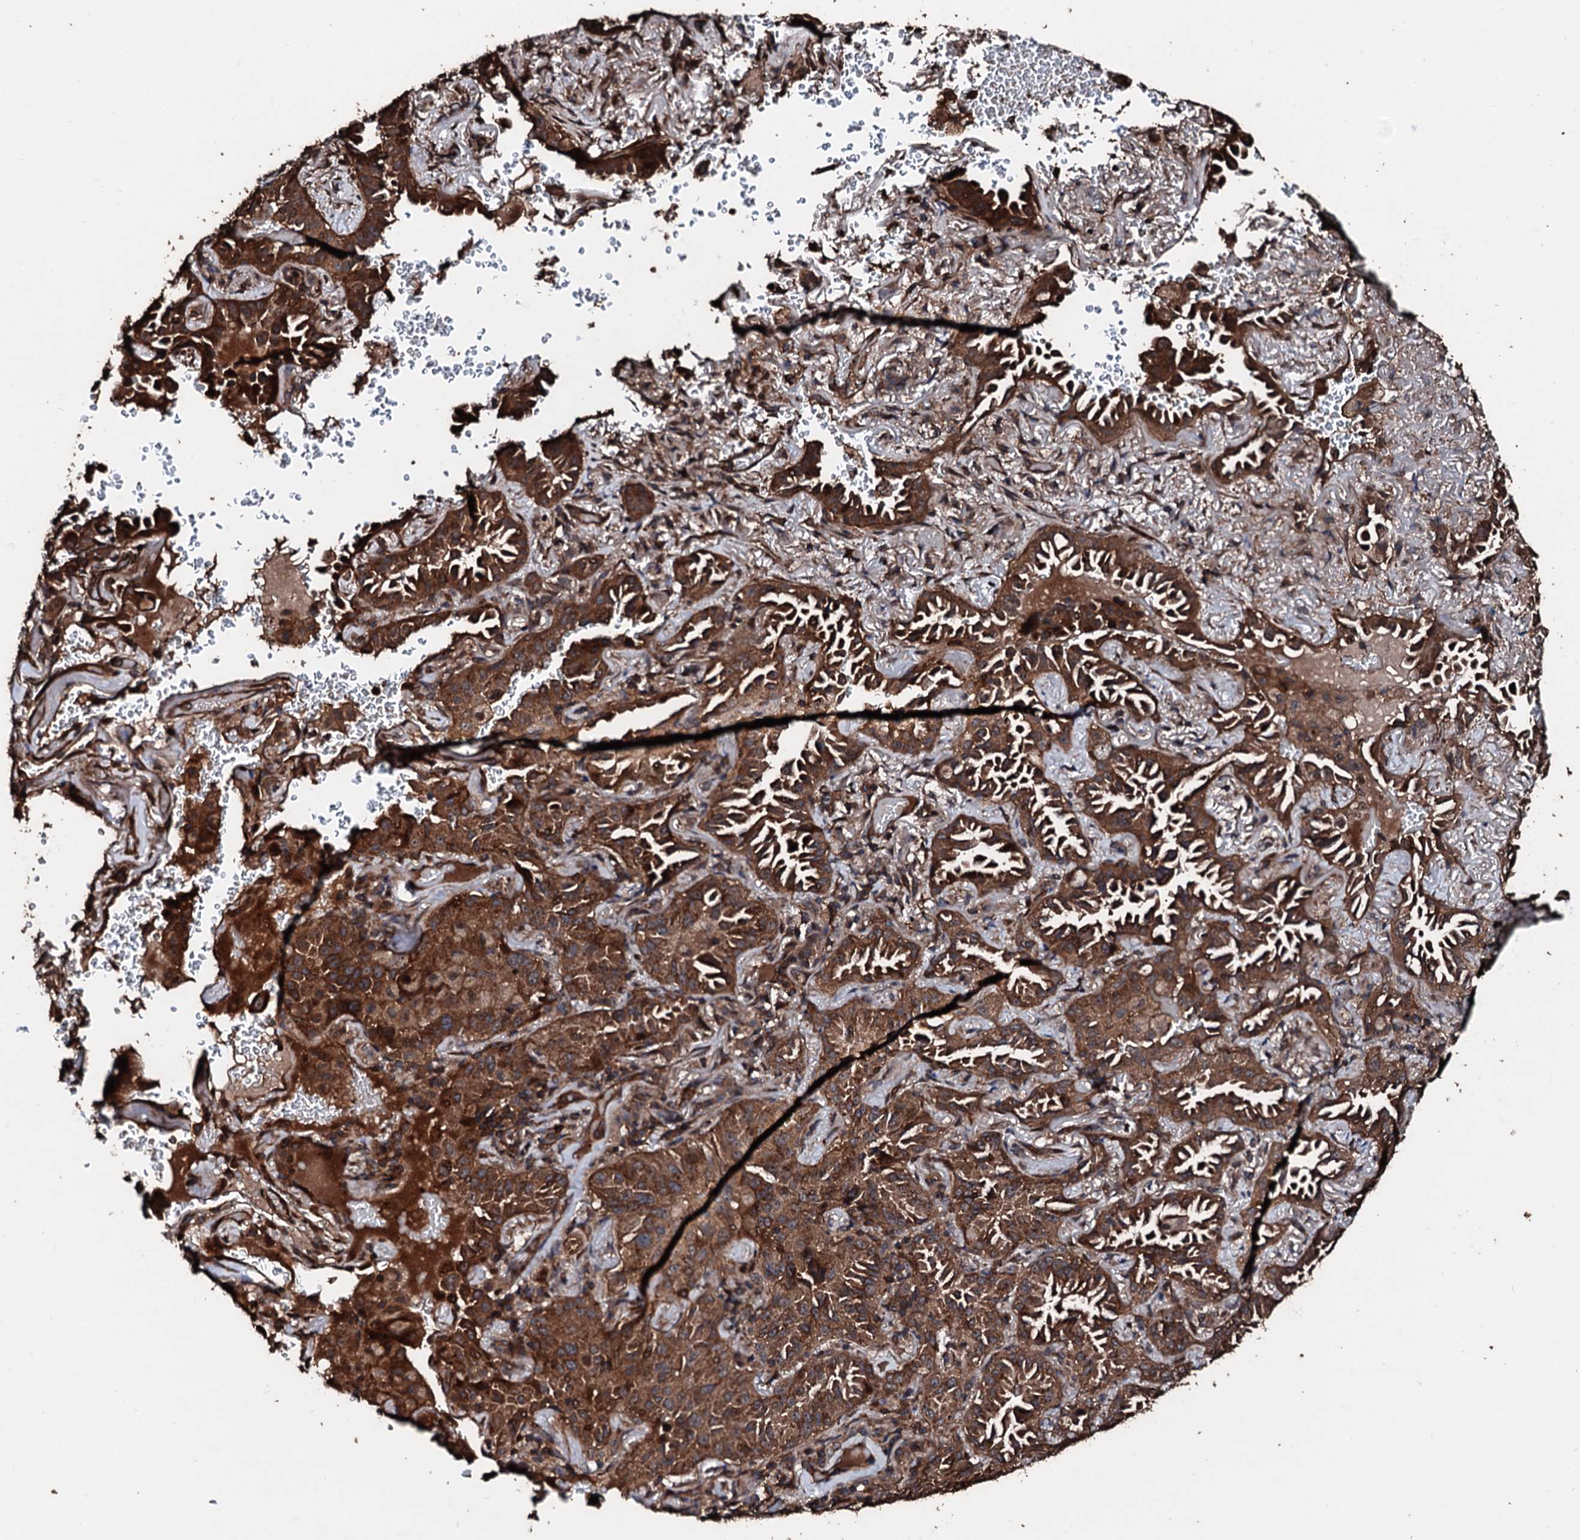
{"staining": {"intensity": "strong", "quantity": ">75%", "location": "cytoplasmic/membranous"}, "tissue": "lung cancer", "cell_type": "Tumor cells", "image_type": "cancer", "snomed": [{"axis": "morphology", "description": "Adenocarcinoma, NOS"}, {"axis": "topography", "description": "Lung"}], "caption": "This image demonstrates immunohistochemistry (IHC) staining of human lung adenocarcinoma, with high strong cytoplasmic/membranous positivity in approximately >75% of tumor cells.", "gene": "KIF18A", "patient": {"sex": "female", "age": 69}}